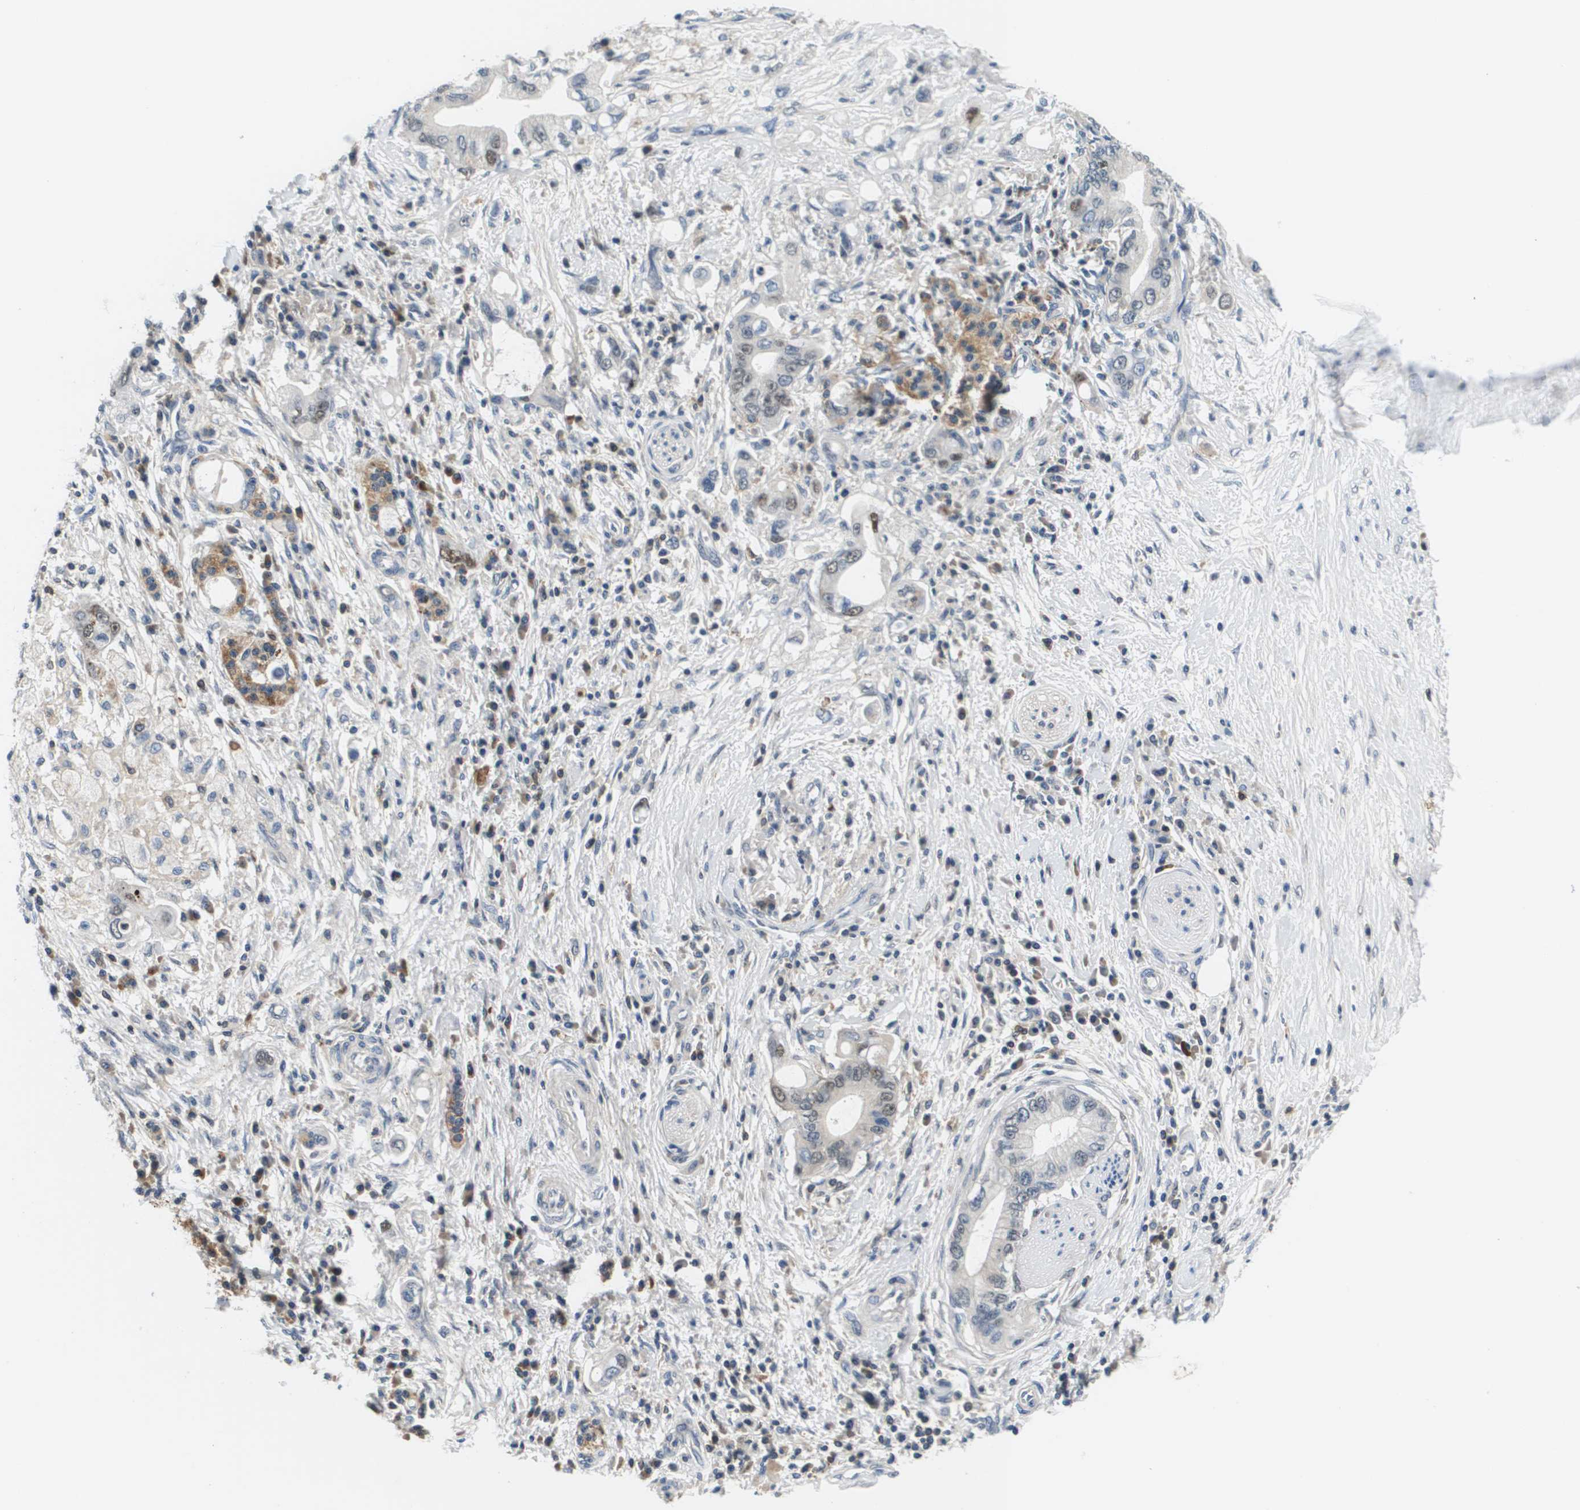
{"staining": {"intensity": "negative", "quantity": "none", "location": "none"}, "tissue": "pancreatic cancer", "cell_type": "Tumor cells", "image_type": "cancer", "snomed": [{"axis": "morphology", "description": "Adenocarcinoma, NOS"}, {"axis": "topography", "description": "Pancreas"}], "caption": "Immunohistochemistry of human pancreatic adenocarcinoma shows no expression in tumor cells. (DAB (3,3'-diaminobenzidine) immunohistochemistry visualized using brightfield microscopy, high magnification).", "gene": "KCNQ5", "patient": {"sex": "female", "age": 73}}